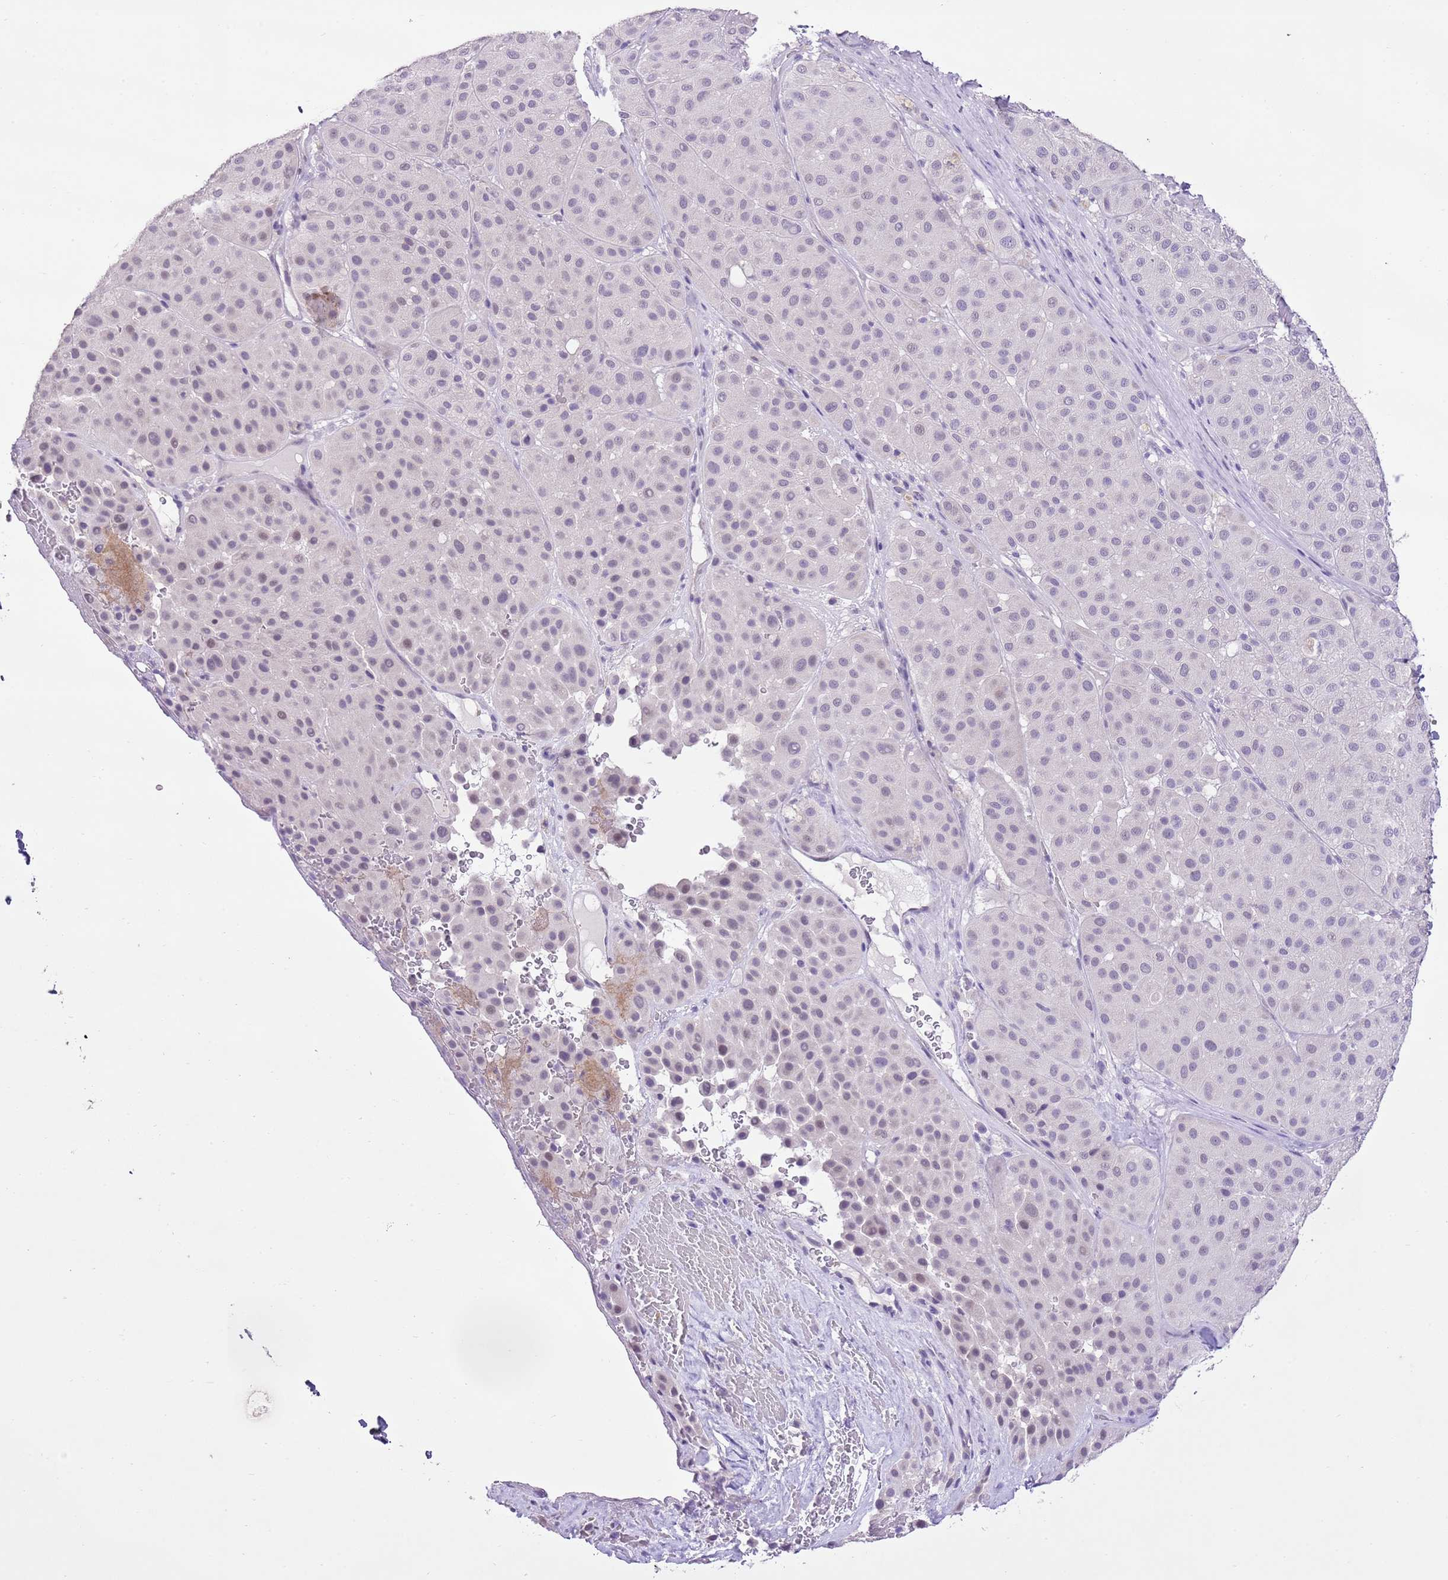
{"staining": {"intensity": "negative", "quantity": "none", "location": "none"}, "tissue": "melanoma", "cell_type": "Tumor cells", "image_type": "cancer", "snomed": [{"axis": "morphology", "description": "Malignant melanoma, Metastatic site"}, {"axis": "topography", "description": "Smooth muscle"}], "caption": "An image of malignant melanoma (metastatic site) stained for a protein exhibits no brown staining in tumor cells. Brightfield microscopy of immunohistochemistry stained with DAB (3,3'-diaminobenzidine) (brown) and hematoxylin (blue), captured at high magnification.", "gene": "XPO7", "patient": {"sex": "male", "age": 41}}